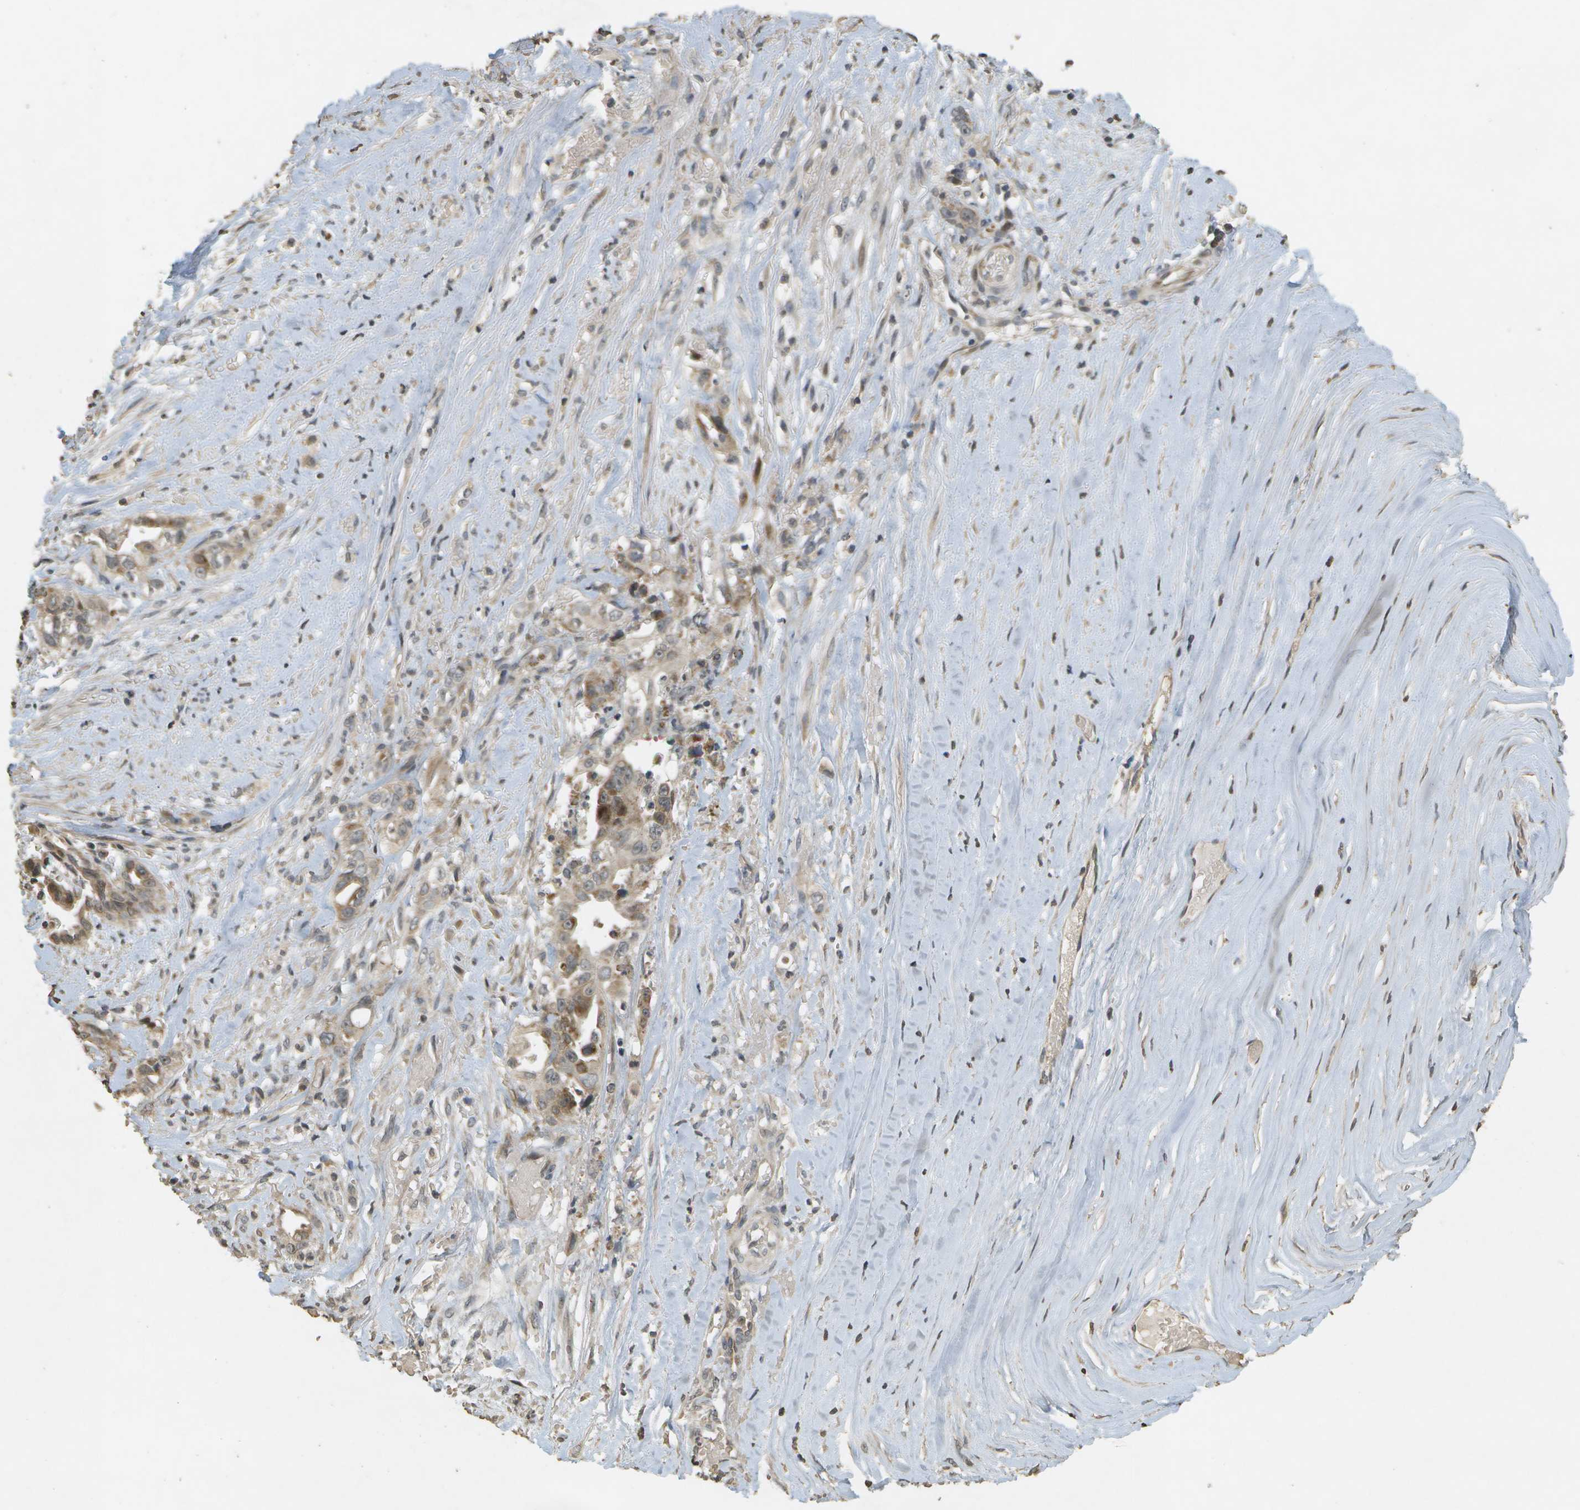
{"staining": {"intensity": "moderate", "quantity": ">75%", "location": "cytoplasmic/membranous"}, "tissue": "liver cancer", "cell_type": "Tumor cells", "image_type": "cancer", "snomed": [{"axis": "morphology", "description": "Cholangiocarcinoma"}, {"axis": "topography", "description": "Liver"}], "caption": "Protein staining by IHC demonstrates moderate cytoplasmic/membranous staining in approximately >75% of tumor cells in liver cancer. The protein of interest is stained brown, and the nuclei are stained in blue (DAB (3,3'-diaminobenzidine) IHC with brightfield microscopy, high magnification).", "gene": "RAB21", "patient": {"sex": "female", "age": 70}}